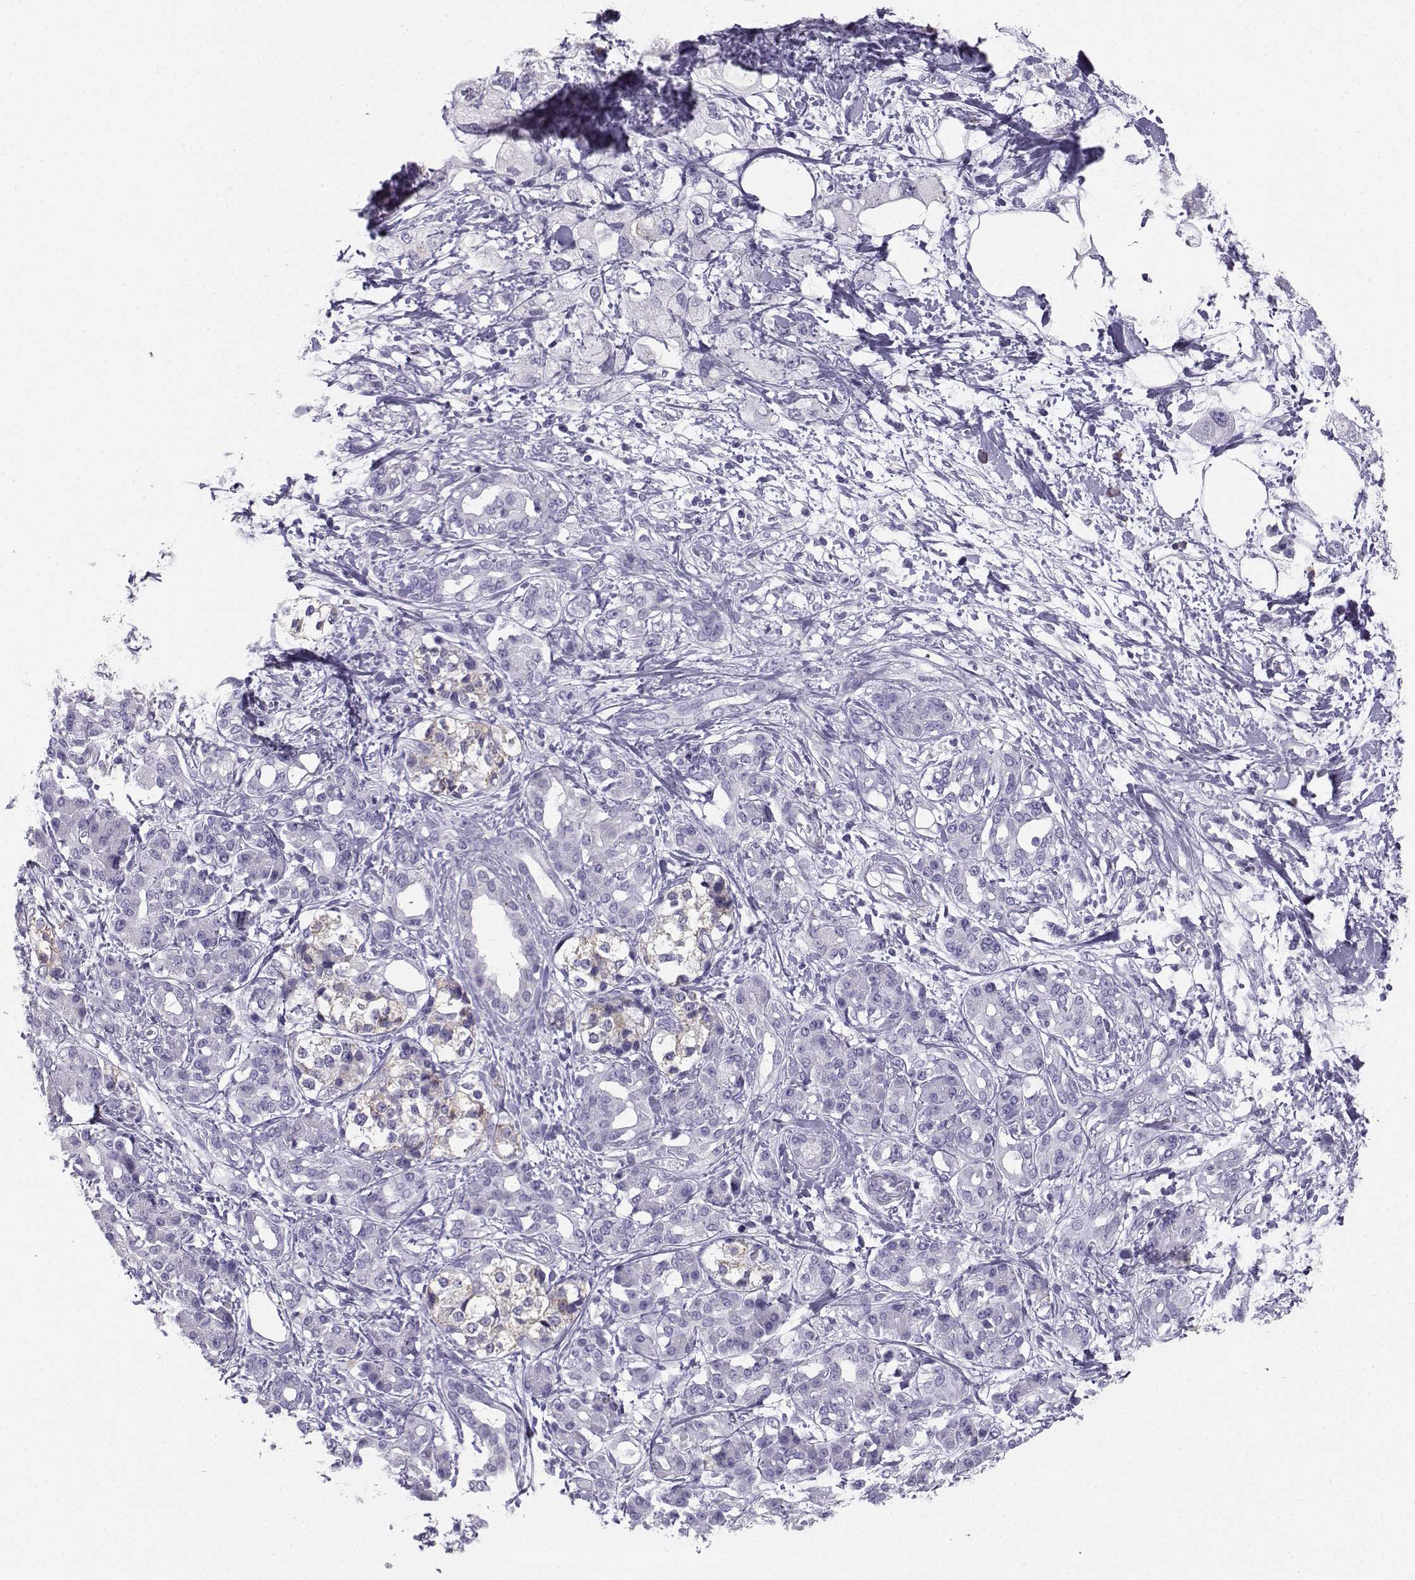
{"staining": {"intensity": "negative", "quantity": "none", "location": "none"}, "tissue": "pancreatic cancer", "cell_type": "Tumor cells", "image_type": "cancer", "snomed": [{"axis": "morphology", "description": "Adenocarcinoma, NOS"}, {"axis": "topography", "description": "Pancreas"}], "caption": "Immunohistochemical staining of pancreatic adenocarcinoma shows no significant staining in tumor cells.", "gene": "IQCD", "patient": {"sex": "female", "age": 56}}